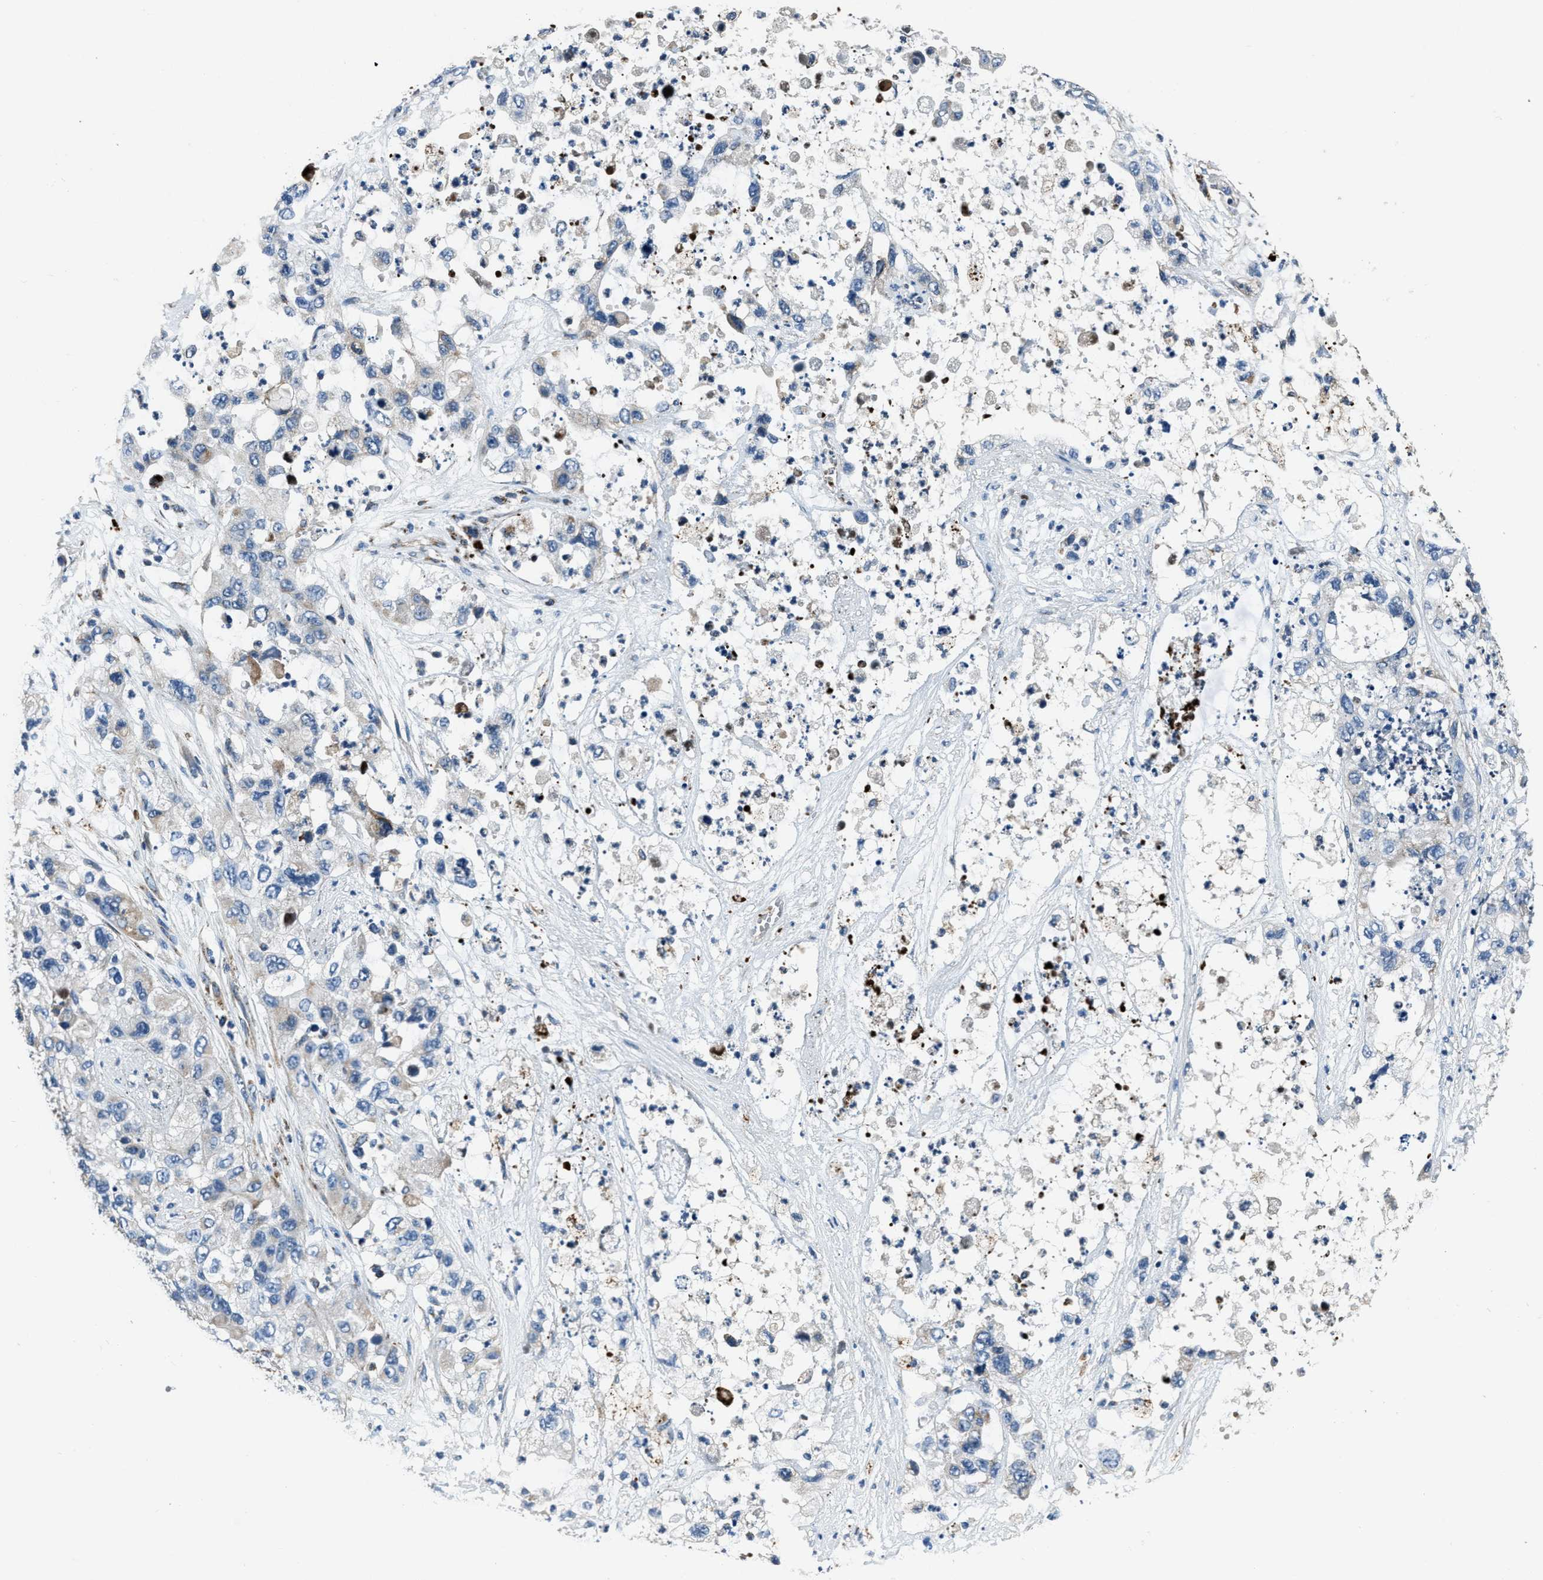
{"staining": {"intensity": "negative", "quantity": "none", "location": "none"}, "tissue": "pancreatic cancer", "cell_type": "Tumor cells", "image_type": "cancer", "snomed": [{"axis": "morphology", "description": "Adenocarcinoma, NOS"}, {"axis": "topography", "description": "Pancreas"}], "caption": "DAB (3,3'-diaminobenzidine) immunohistochemical staining of pancreatic cancer (adenocarcinoma) shows no significant positivity in tumor cells.", "gene": "OGDH", "patient": {"sex": "female", "age": 78}}